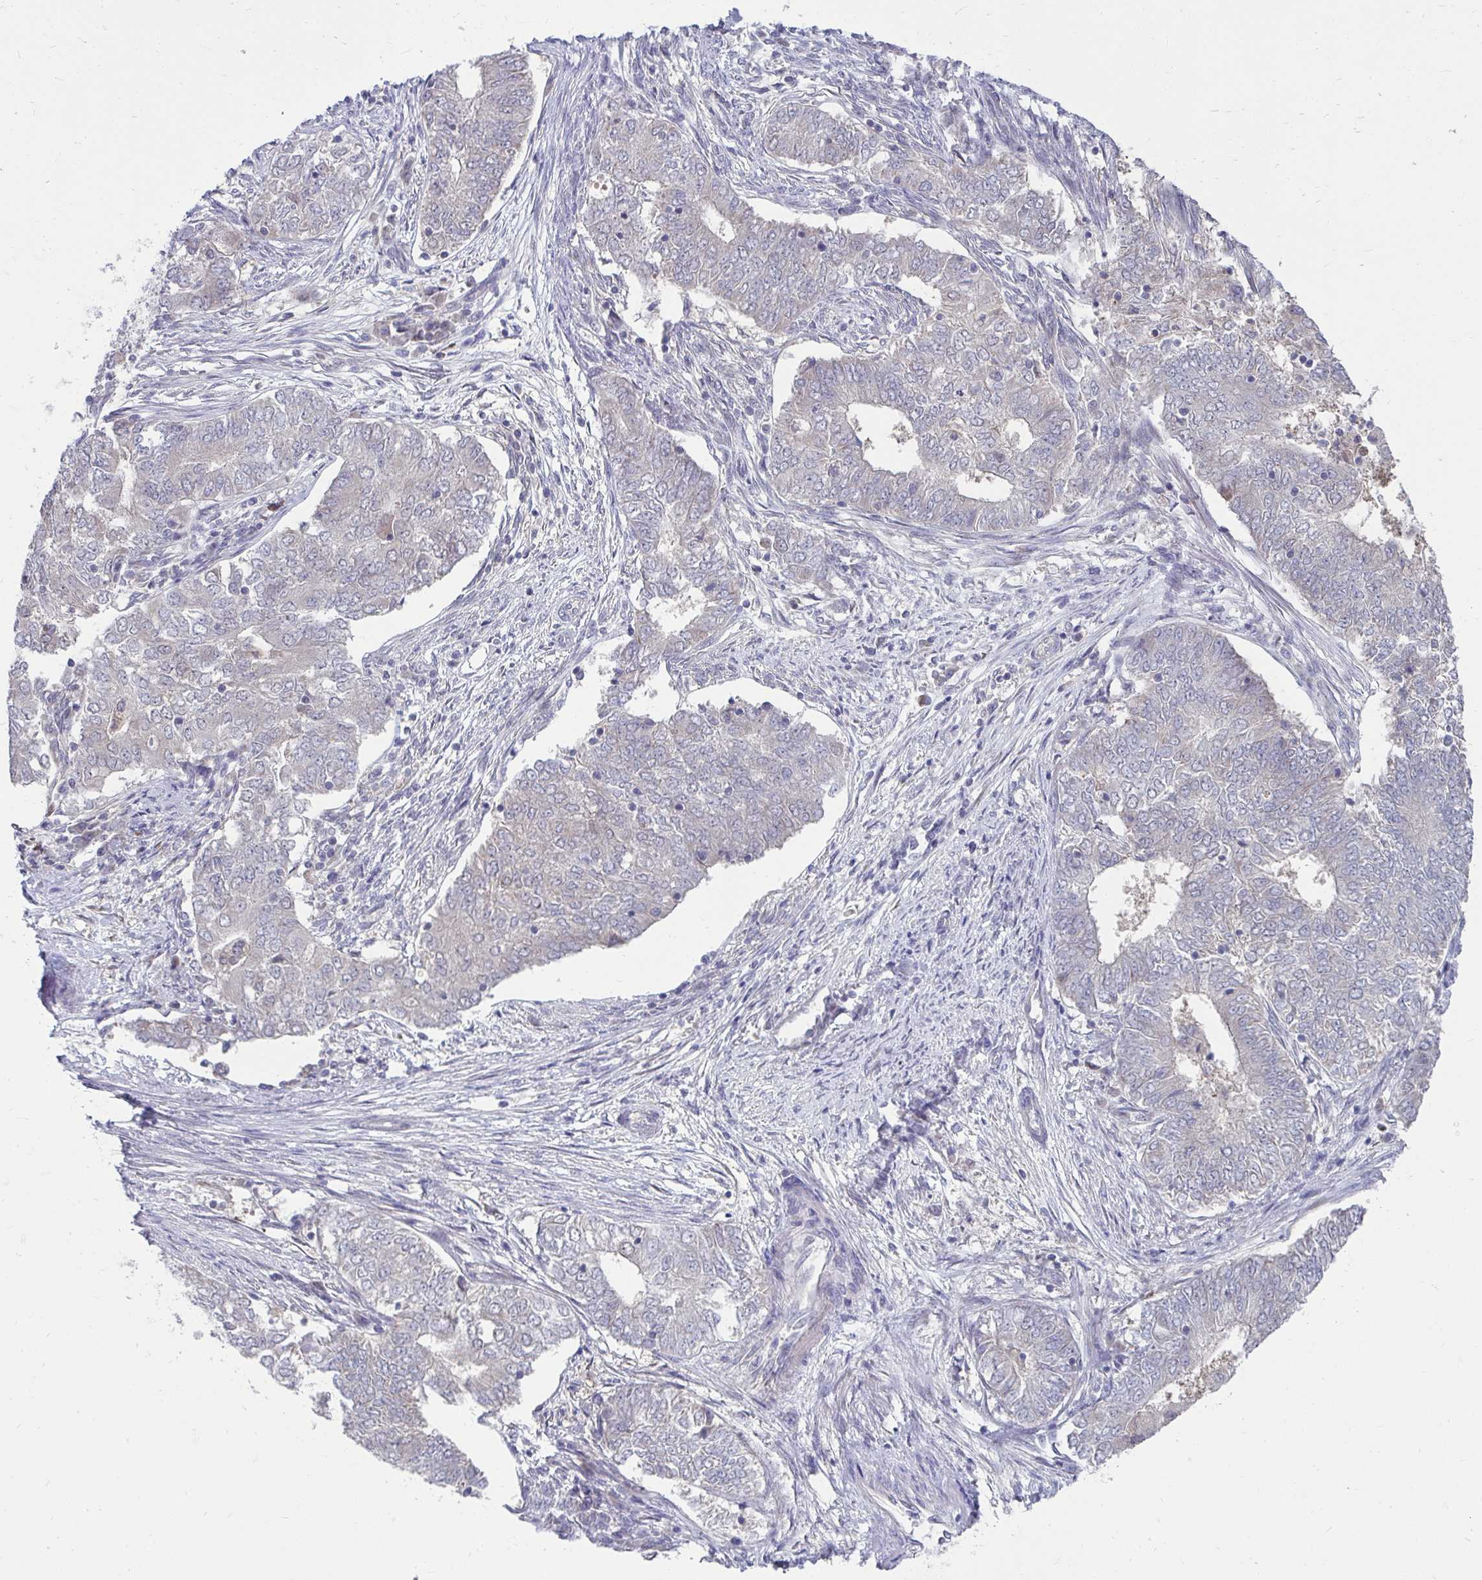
{"staining": {"intensity": "negative", "quantity": "none", "location": "none"}, "tissue": "endometrial cancer", "cell_type": "Tumor cells", "image_type": "cancer", "snomed": [{"axis": "morphology", "description": "Adenocarcinoma, NOS"}, {"axis": "topography", "description": "Endometrium"}], "caption": "IHC photomicrograph of endometrial cancer (adenocarcinoma) stained for a protein (brown), which demonstrates no expression in tumor cells.", "gene": "MROH8", "patient": {"sex": "female", "age": 62}}